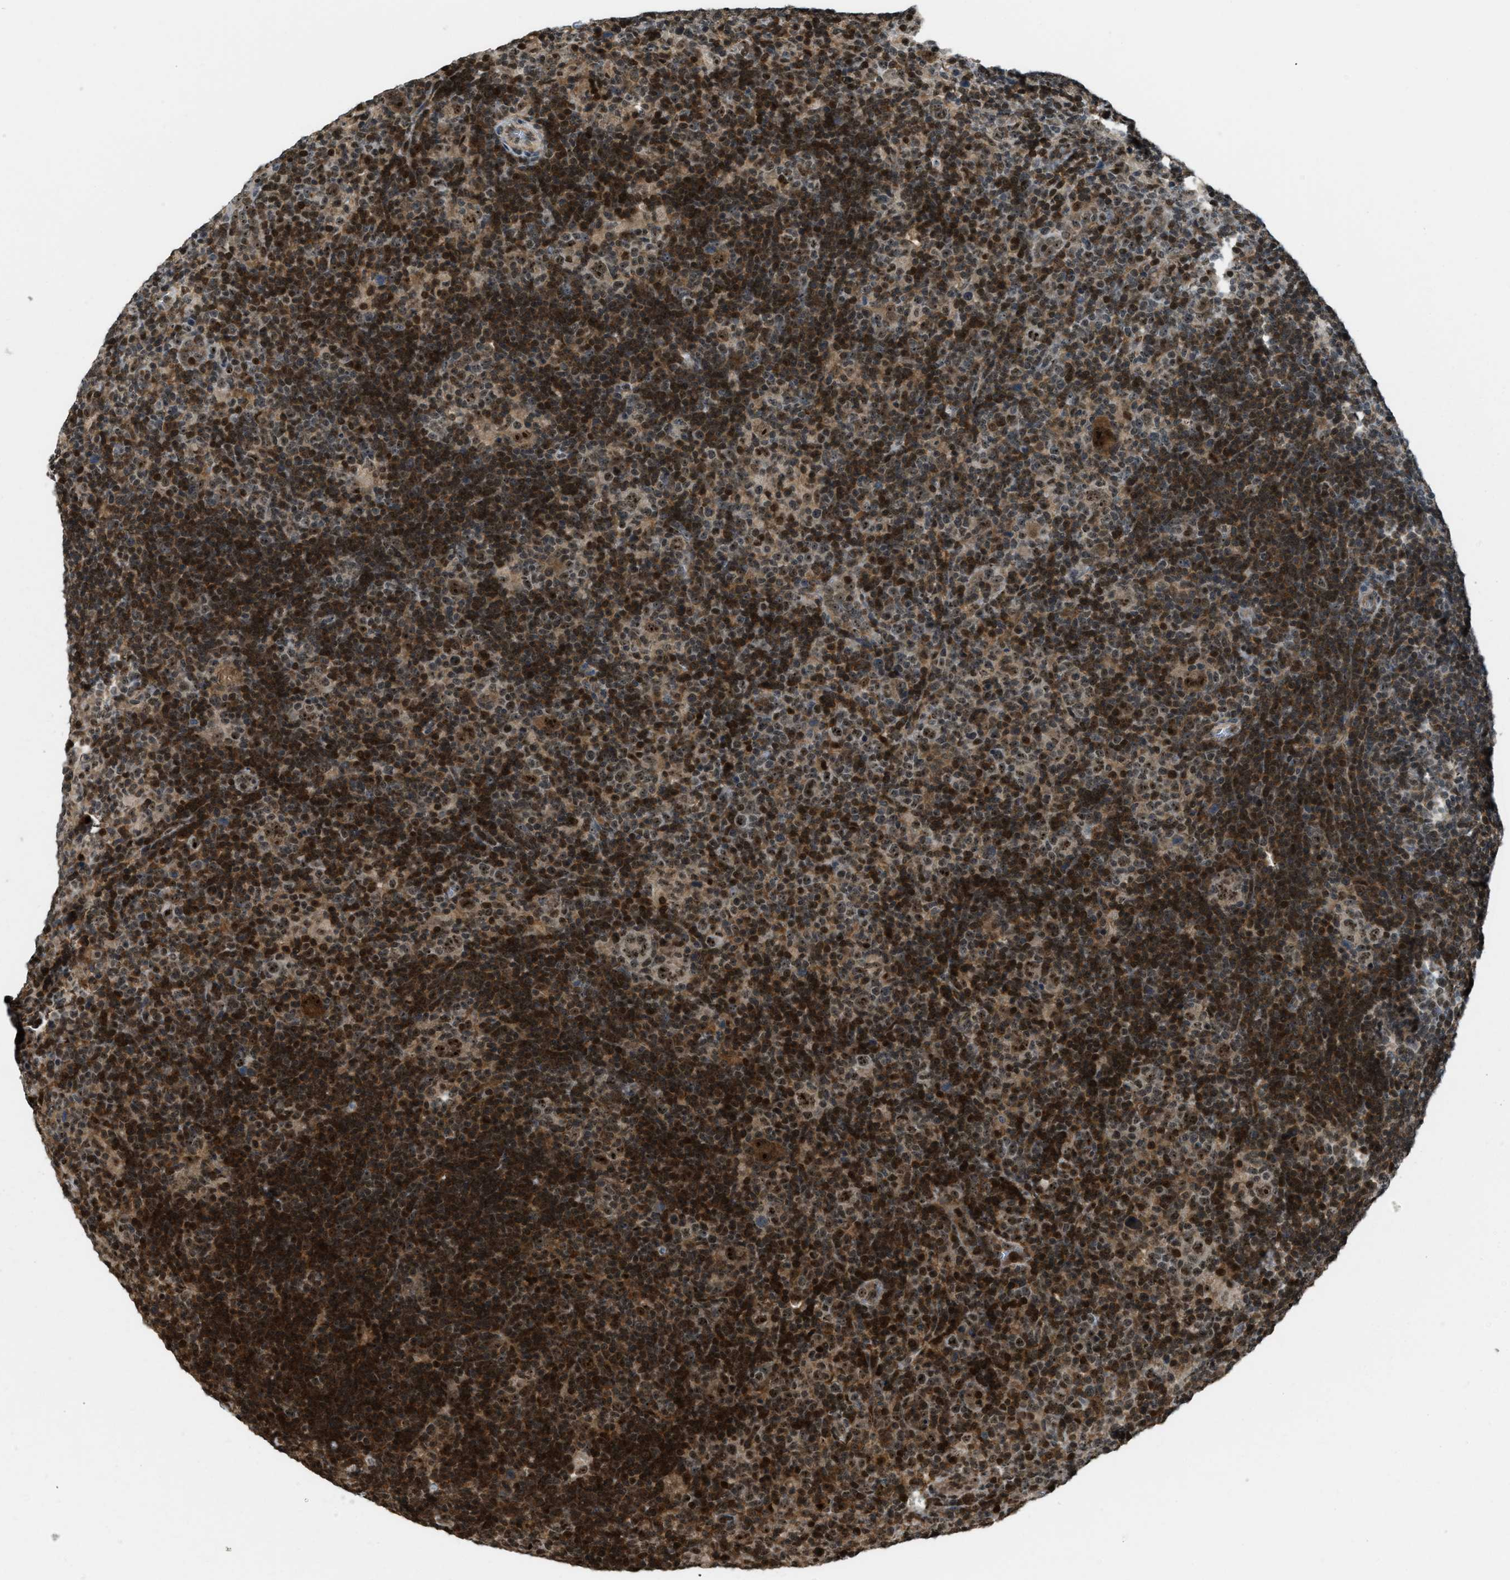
{"staining": {"intensity": "moderate", "quantity": ">75%", "location": "cytoplasmic/membranous,nuclear"}, "tissue": "lymphoma", "cell_type": "Tumor cells", "image_type": "cancer", "snomed": [{"axis": "morphology", "description": "Hodgkin's disease, NOS"}, {"axis": "topography", "description": "Lymph node"}], "caption": "Hodgkin's disease stained with immunohistochemistry reveals moderate cytoplasmic/membranous and nuclear expression in approximately >75% of tumor cells.", "gene": "E2F1", "patient": {"sex": "female", "age": 57}}